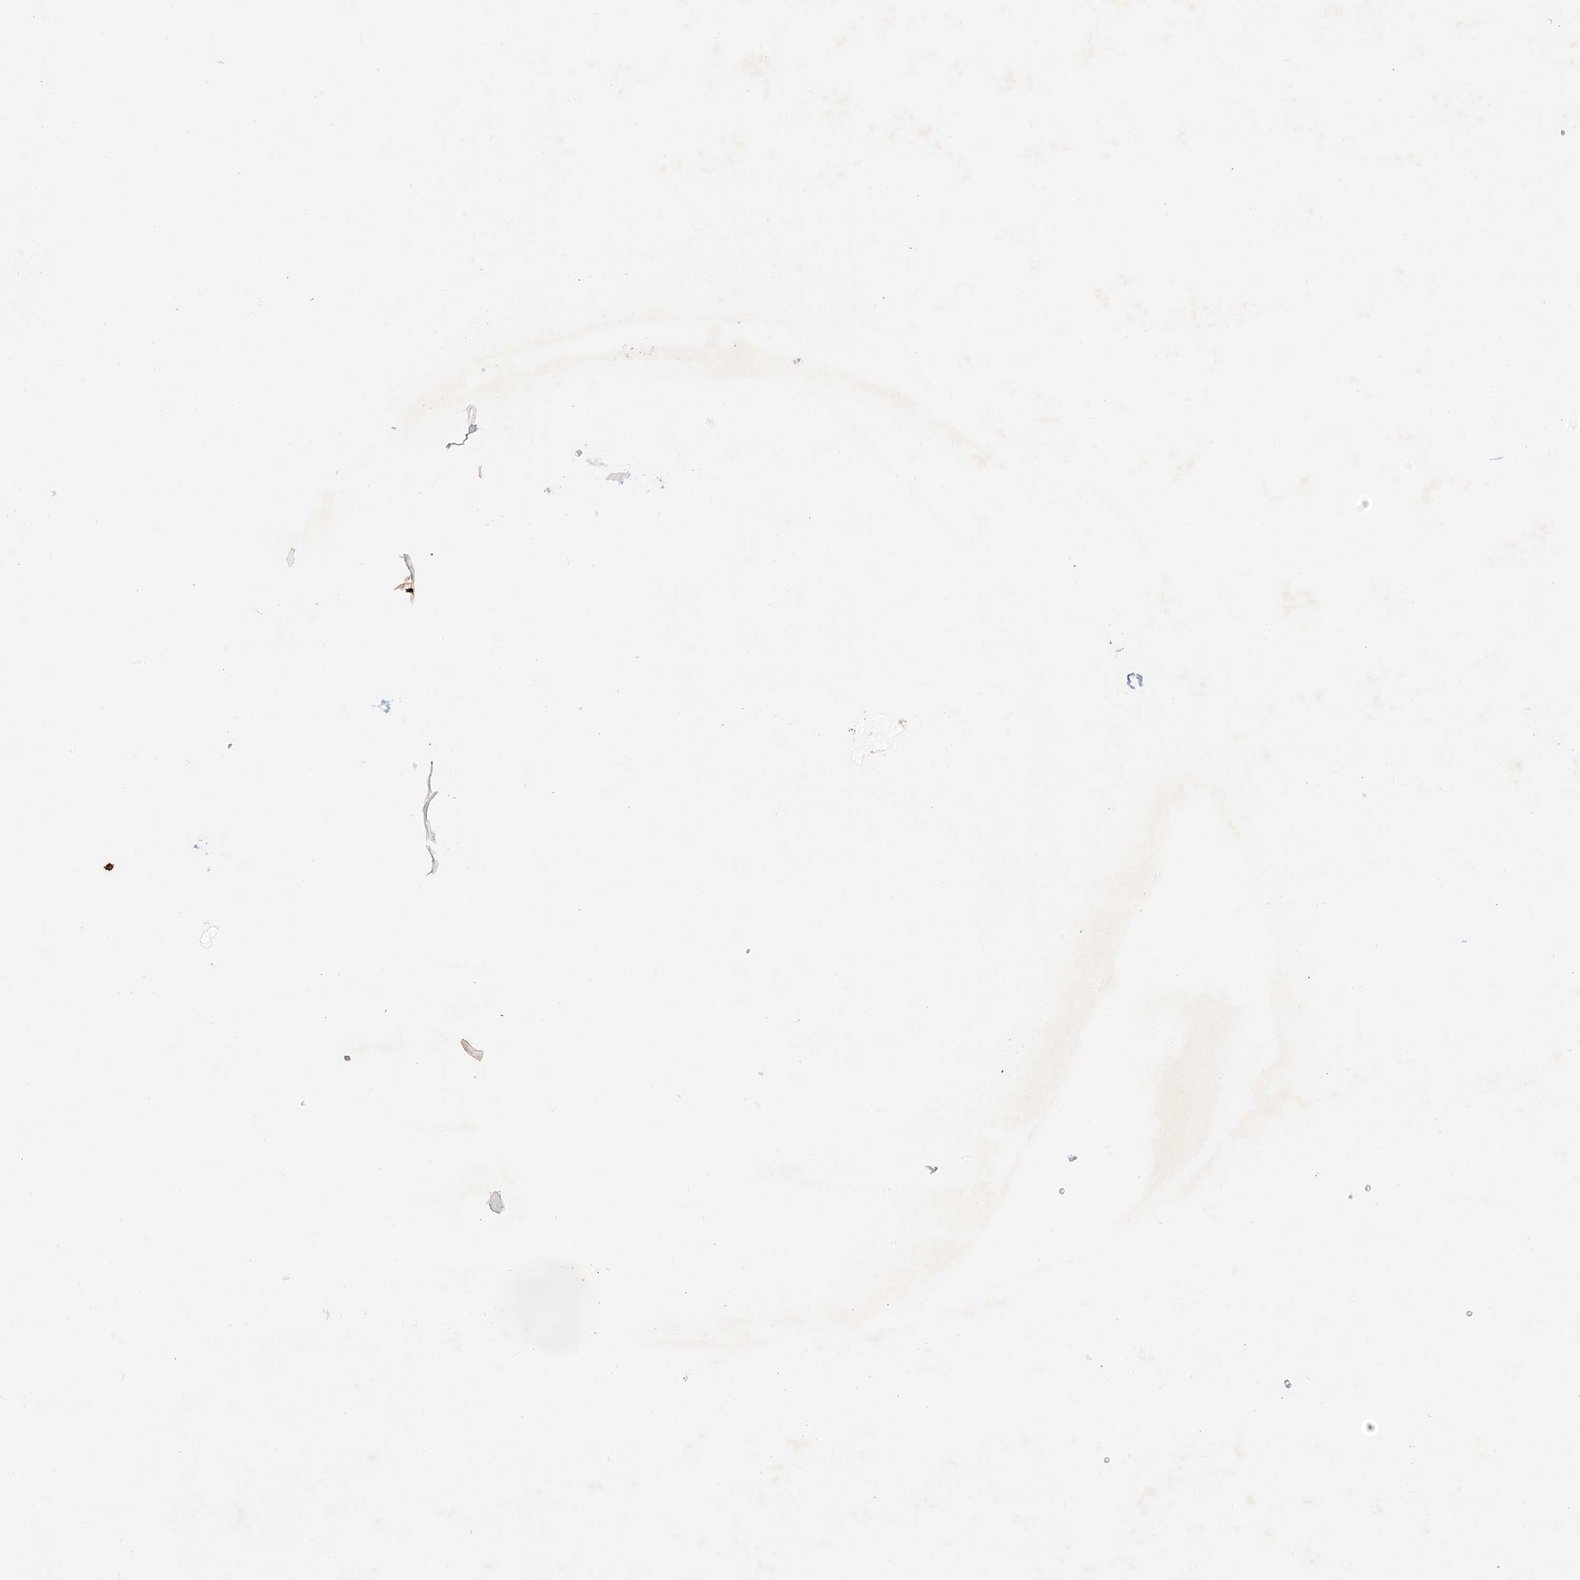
{"staining": {"intensity": "moderate", "quantity": ">75%", "location": "cytoplasmic/membranous"}, "tissue": "skin", "cell_type": "Fibroblasts", "image_type": "normal", "snomed": [{"axis": "morphology", "description": "Normal tissue, NOS"}, {"axis": "topography", "description": "Skin"}], "caption": "Immunohistochemistry (IHC) staining of benign skin, which displays medium levels of moderate cytoplasmic/membranous expression in approximately >75% of fibroblasts indicating moderate cytoplasmic/membranous protein expression. The staining was performed using DAB (3,3'-diaminobenzidine) (brown) for protein detection and nuclei were counterstained in hematoxylin (blue).", "gene": "NDUFAF3", "patient": {"sex": "male", "age": 52}}